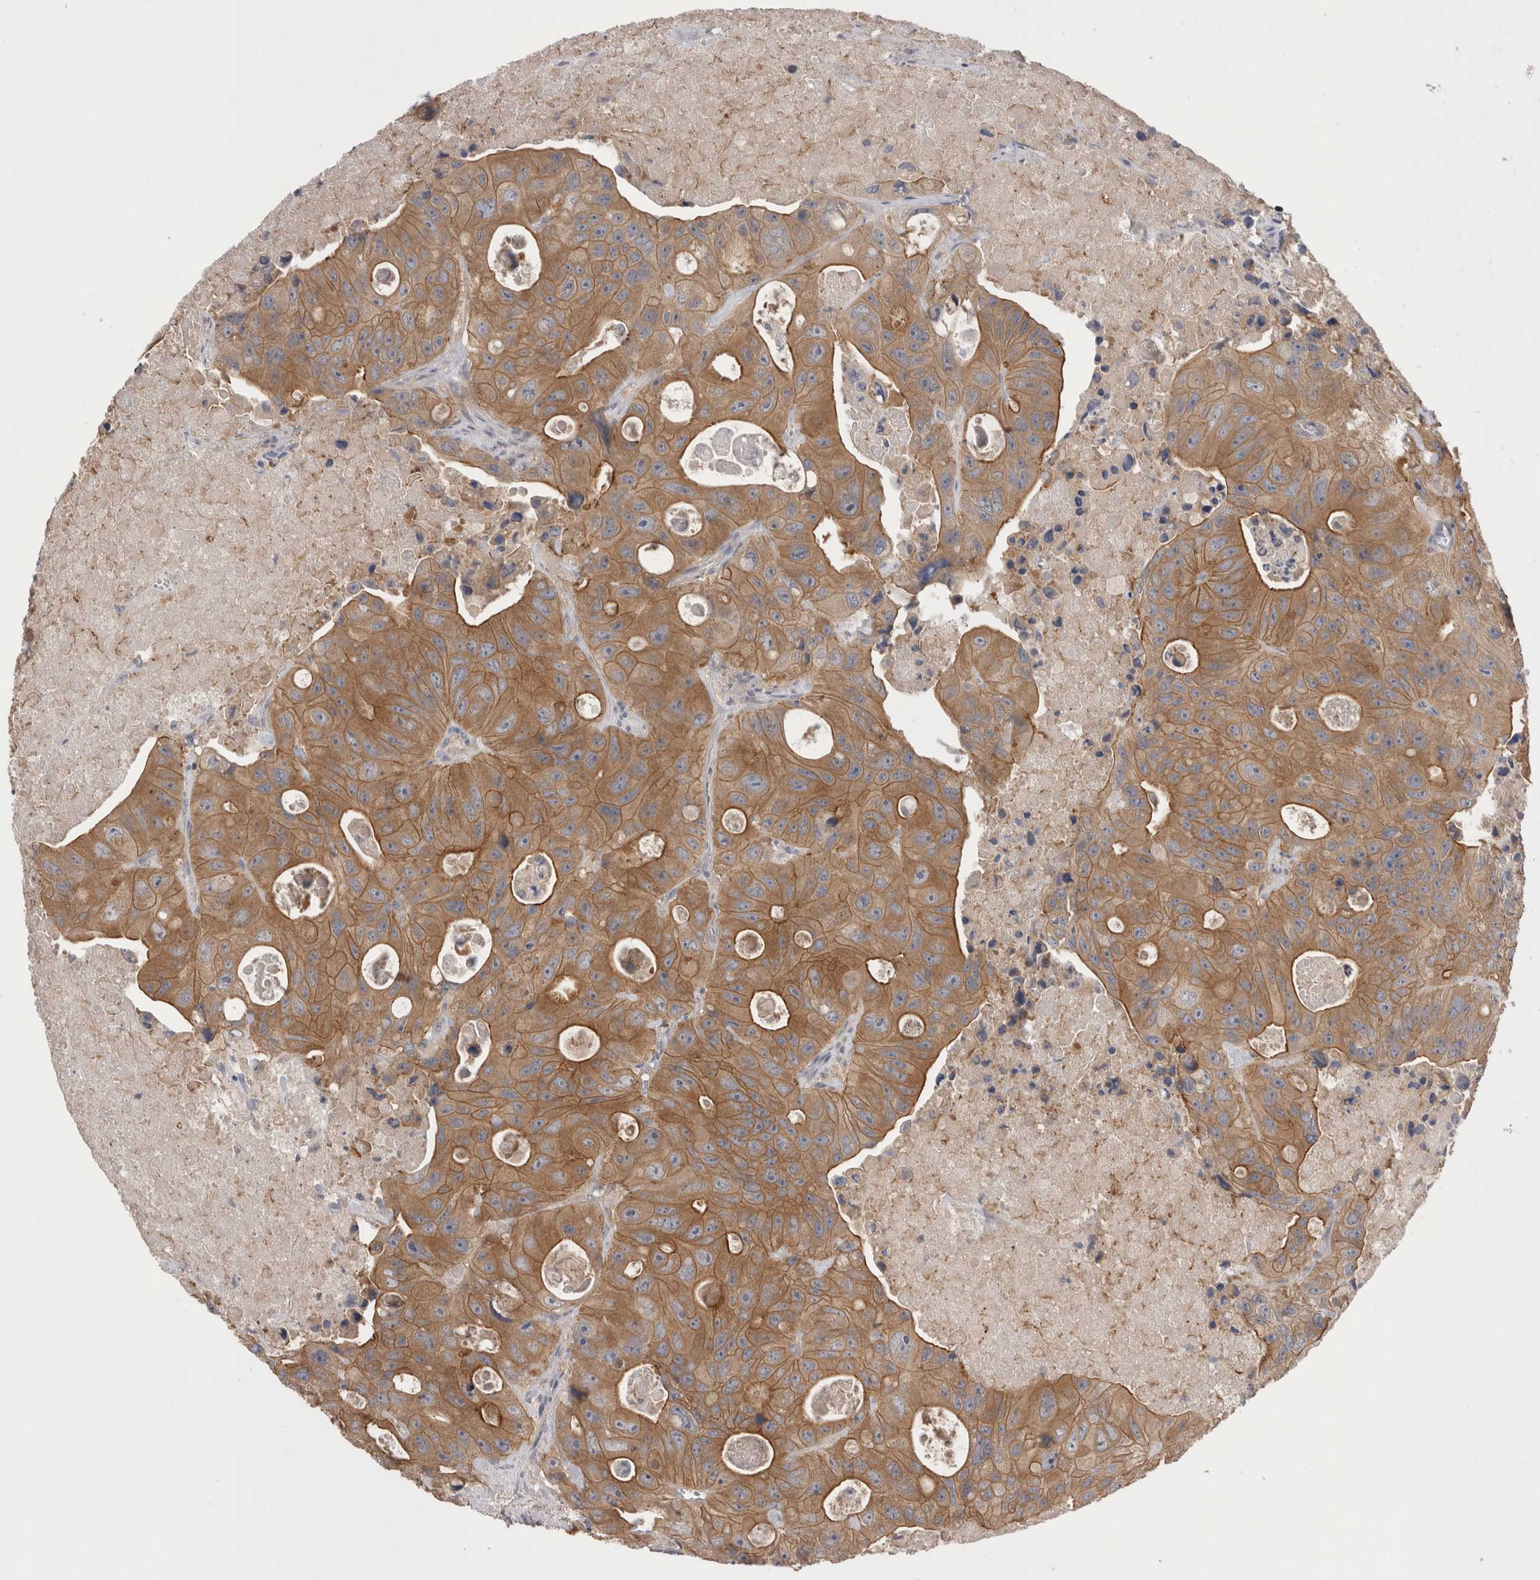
{"staining": {"intensity": "strong", "quantity": ">75%", "location": "cytoplasmic/membranous"}, "tissue": "colorectal cancer", "cell_type": "Tumor cells", "image_type": "cancer", "snomed": [{"axis": "morphology", "description": "Adenocarcinoma, NOS"}, {"axis": "topography", "description": "Colon"}], "caption": "Strong cytoplasmic/membranous positivity is identified in approximately >75% of tumor cells in adenocarcinoma (colorectal).", "gene": "OTOR", "patient": {"sex": "female", "age": 46}}